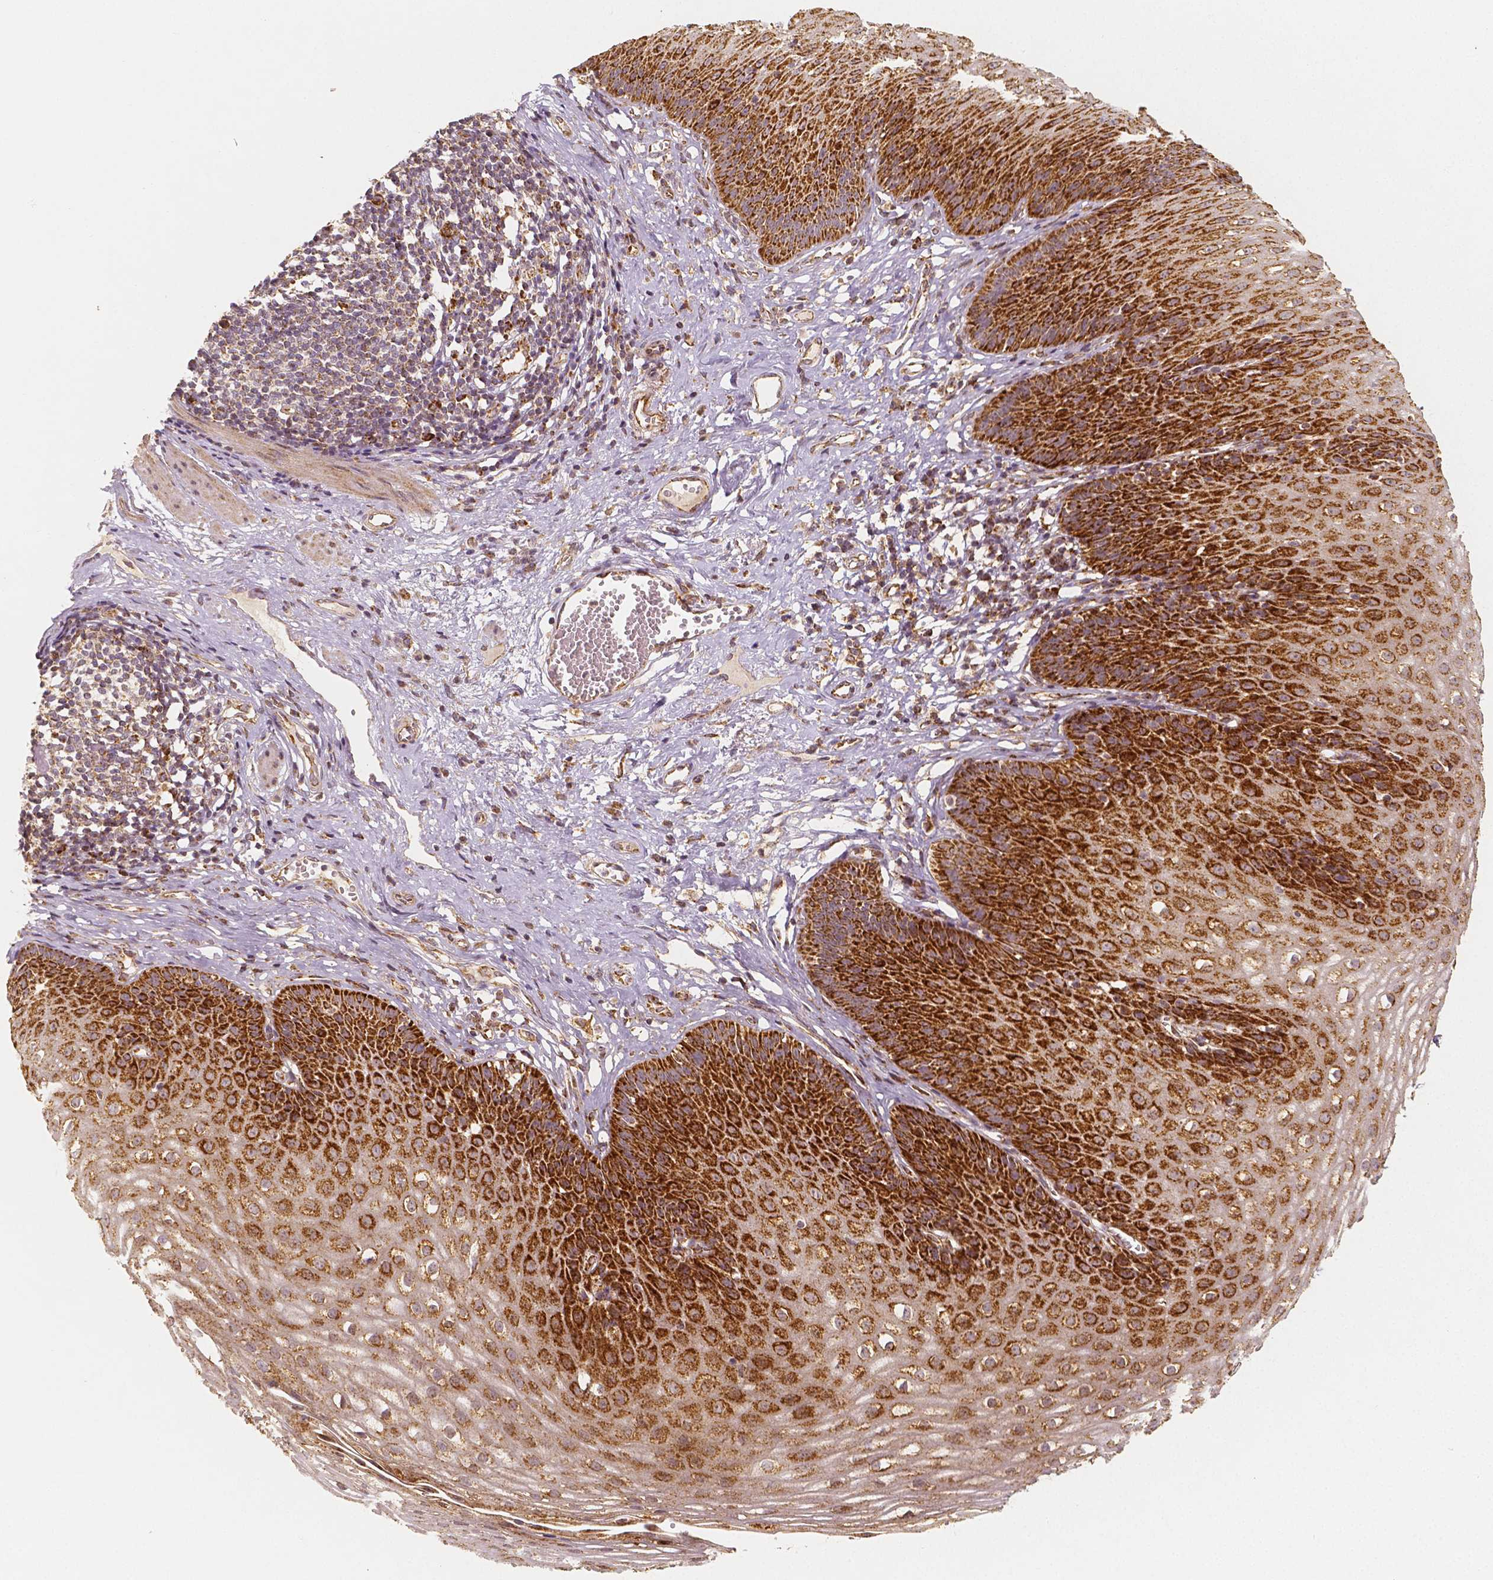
{"staining": {"intensity": "strong", "quantity": ">75%", "location": "cytoplasmic/membranous"}, "tissue": "esophagus", "cell_type": "Squamous epithelial cells", "image_type": "normal", "snomed": [{"axis": "morphology", "description": "Normal tissue, NOS"}, {"axis": "topography", "description": "Esophagus"}], "caption": "About >75% of squamous epithelial cells in benign esophagus exhibit strong cytoplasmic/membranous protein positivity as visualized by brown immunohistochemical staining.", "gene": "PGAM5", "patient": {"sex": "male", "age": 72}}